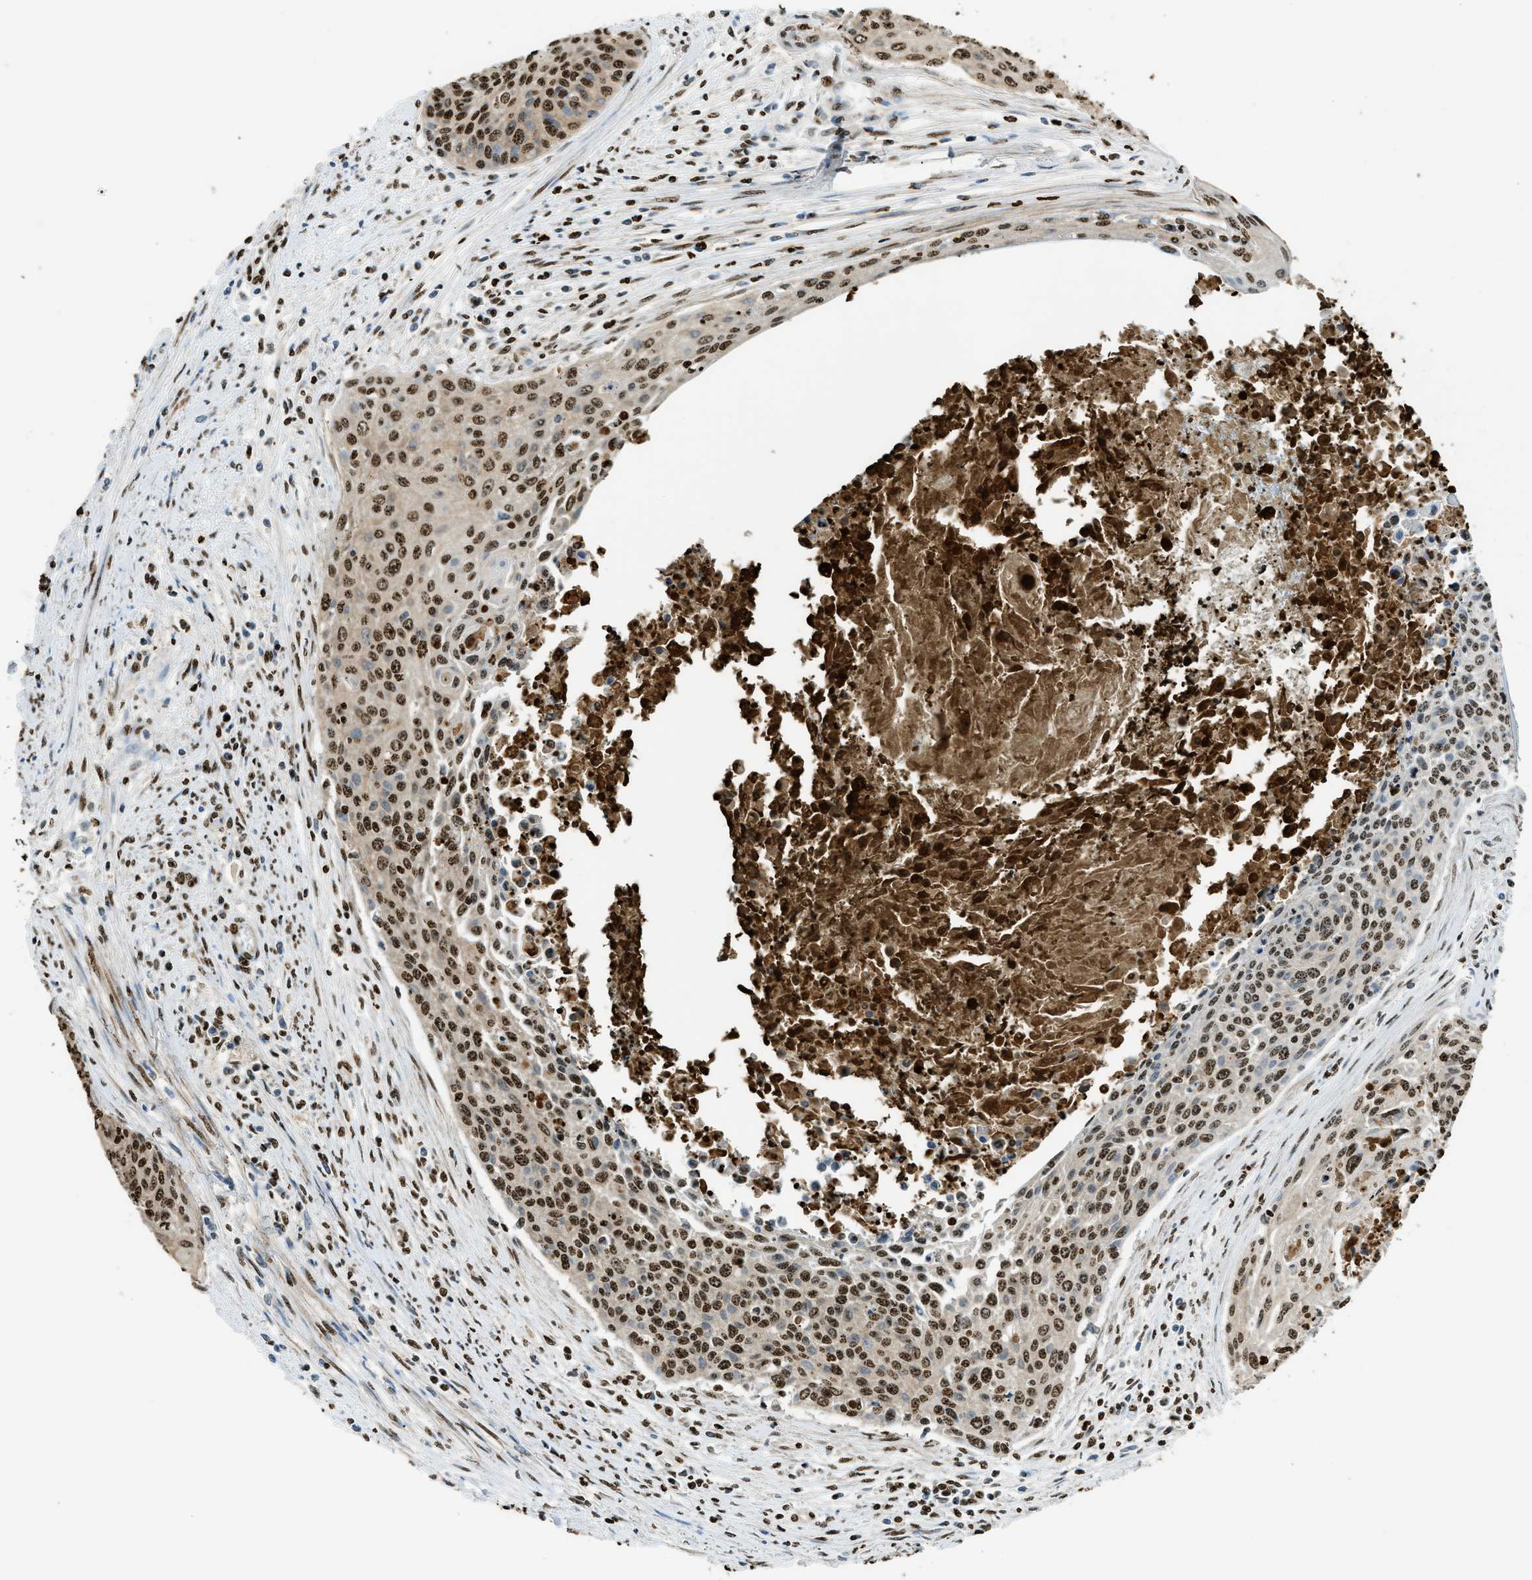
{"staining": {"intensity": "strong", "quantity": ">75%", "location": "nuclear"}, "tissue": "cervical cancer", "cell_type": "Tumor cells", "image_type": "cancer", "snomed": [{"axis": "morphology", "description": "Squamous cell carcinoma, NOS"}, {"axis": "topography", "description": "Cervix"}], "caption": "Strong nuclear positivity is present in about >75% of tumor cells in cervical cancer (squamous cell carcinoma).", "gene": "NR5A2", "patient": {"sex": "female", "age": 55}}